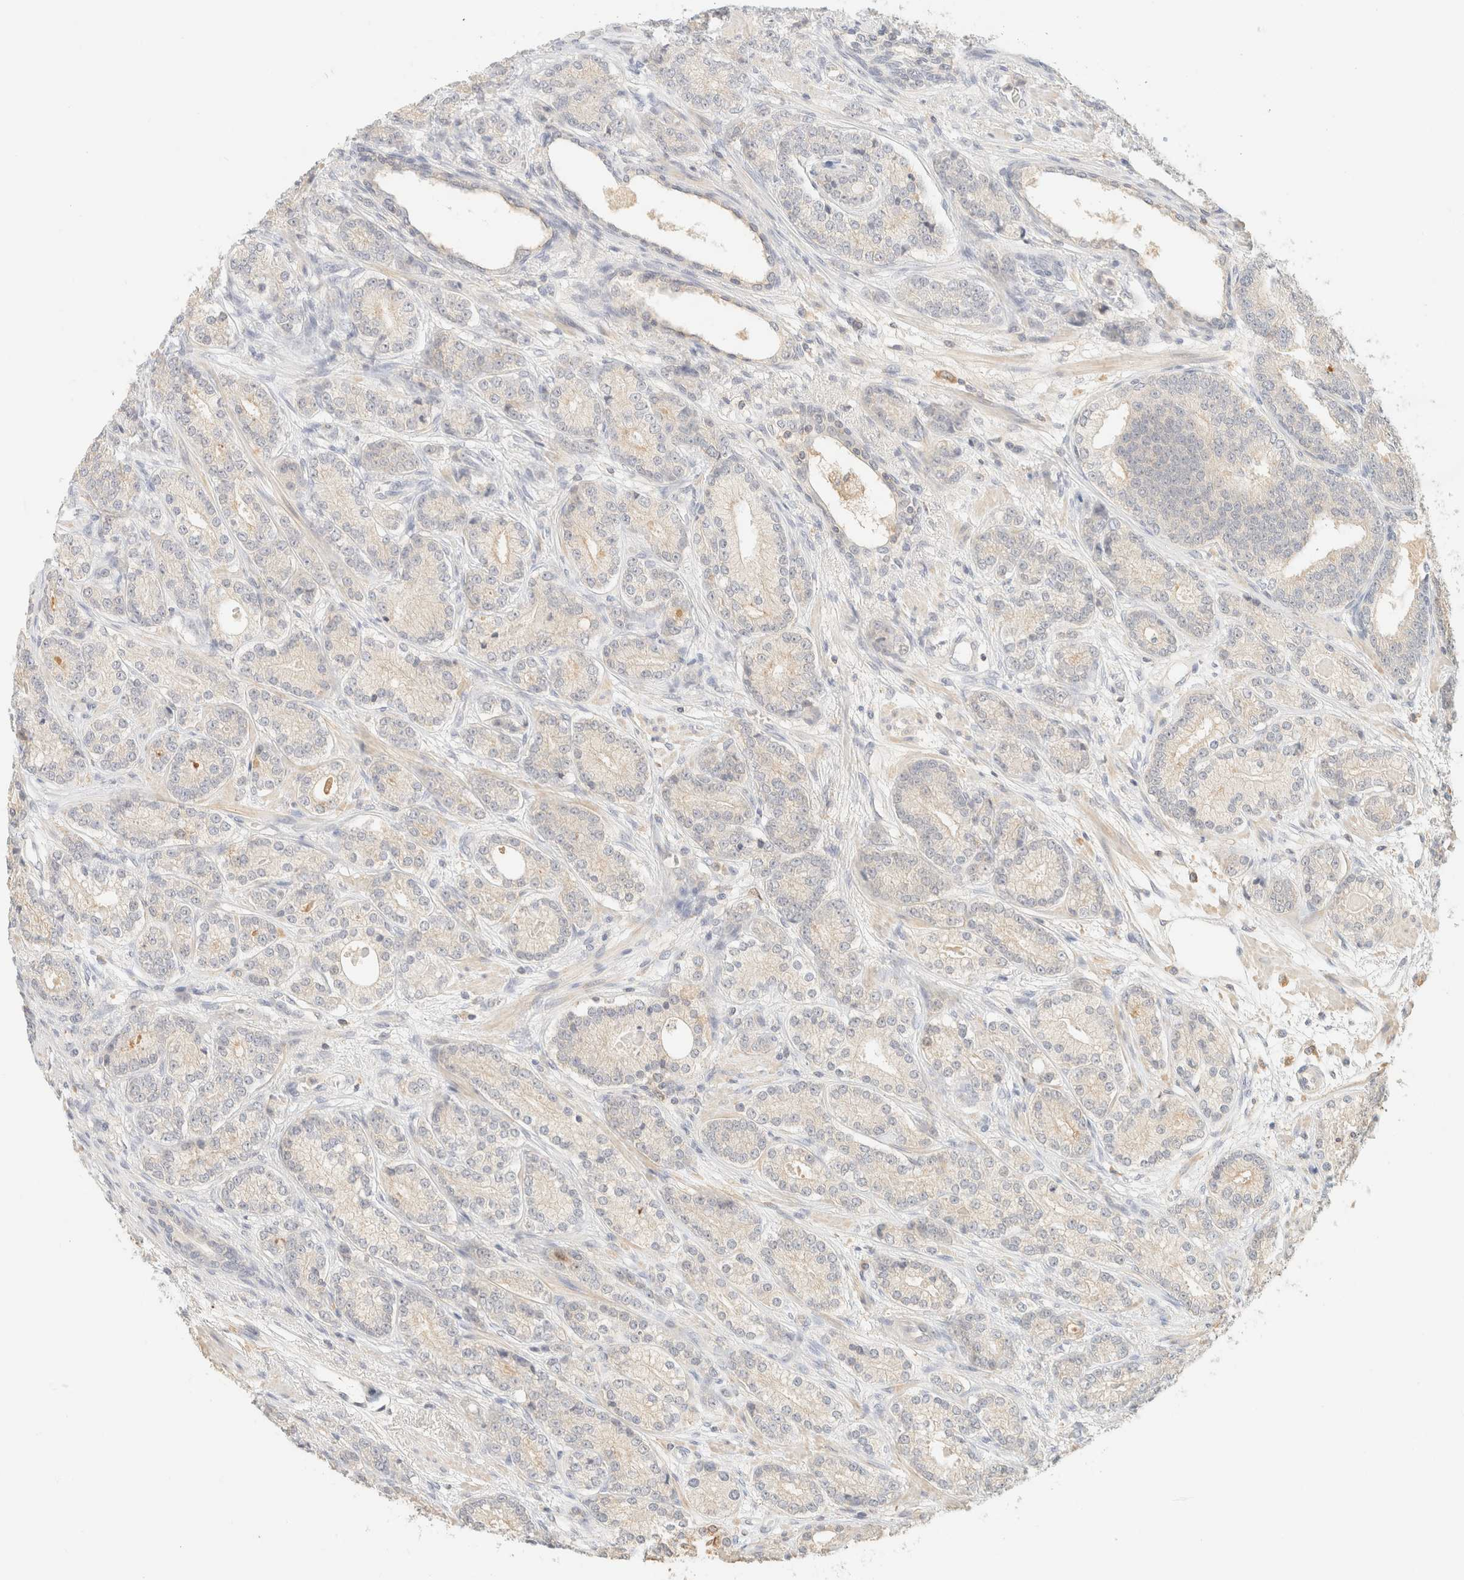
{"staining": {"intensity": "negative", "quantity": "none", "location": "none"}, "tissue": "prostate cancer", "cell_type": "Tumor cells", "image_type": "cancer", "snomed": [{"axis": "morphology", "description": "Adenocarcinoma, High grade"}, {"axis": "topography", "description": "Prostate"}], "caption": "A photomicrograph of prostate cancer stained for a protein demonstrates no brown staining in tumor cells. (Stains: DAB immunohistochemistry (IHC) with hematoxylin counter stain, Microscopy: brightfield microscopy at high magnification).", "gene": "TIMD4", "patient": {"sex": "male", "age": 61}}